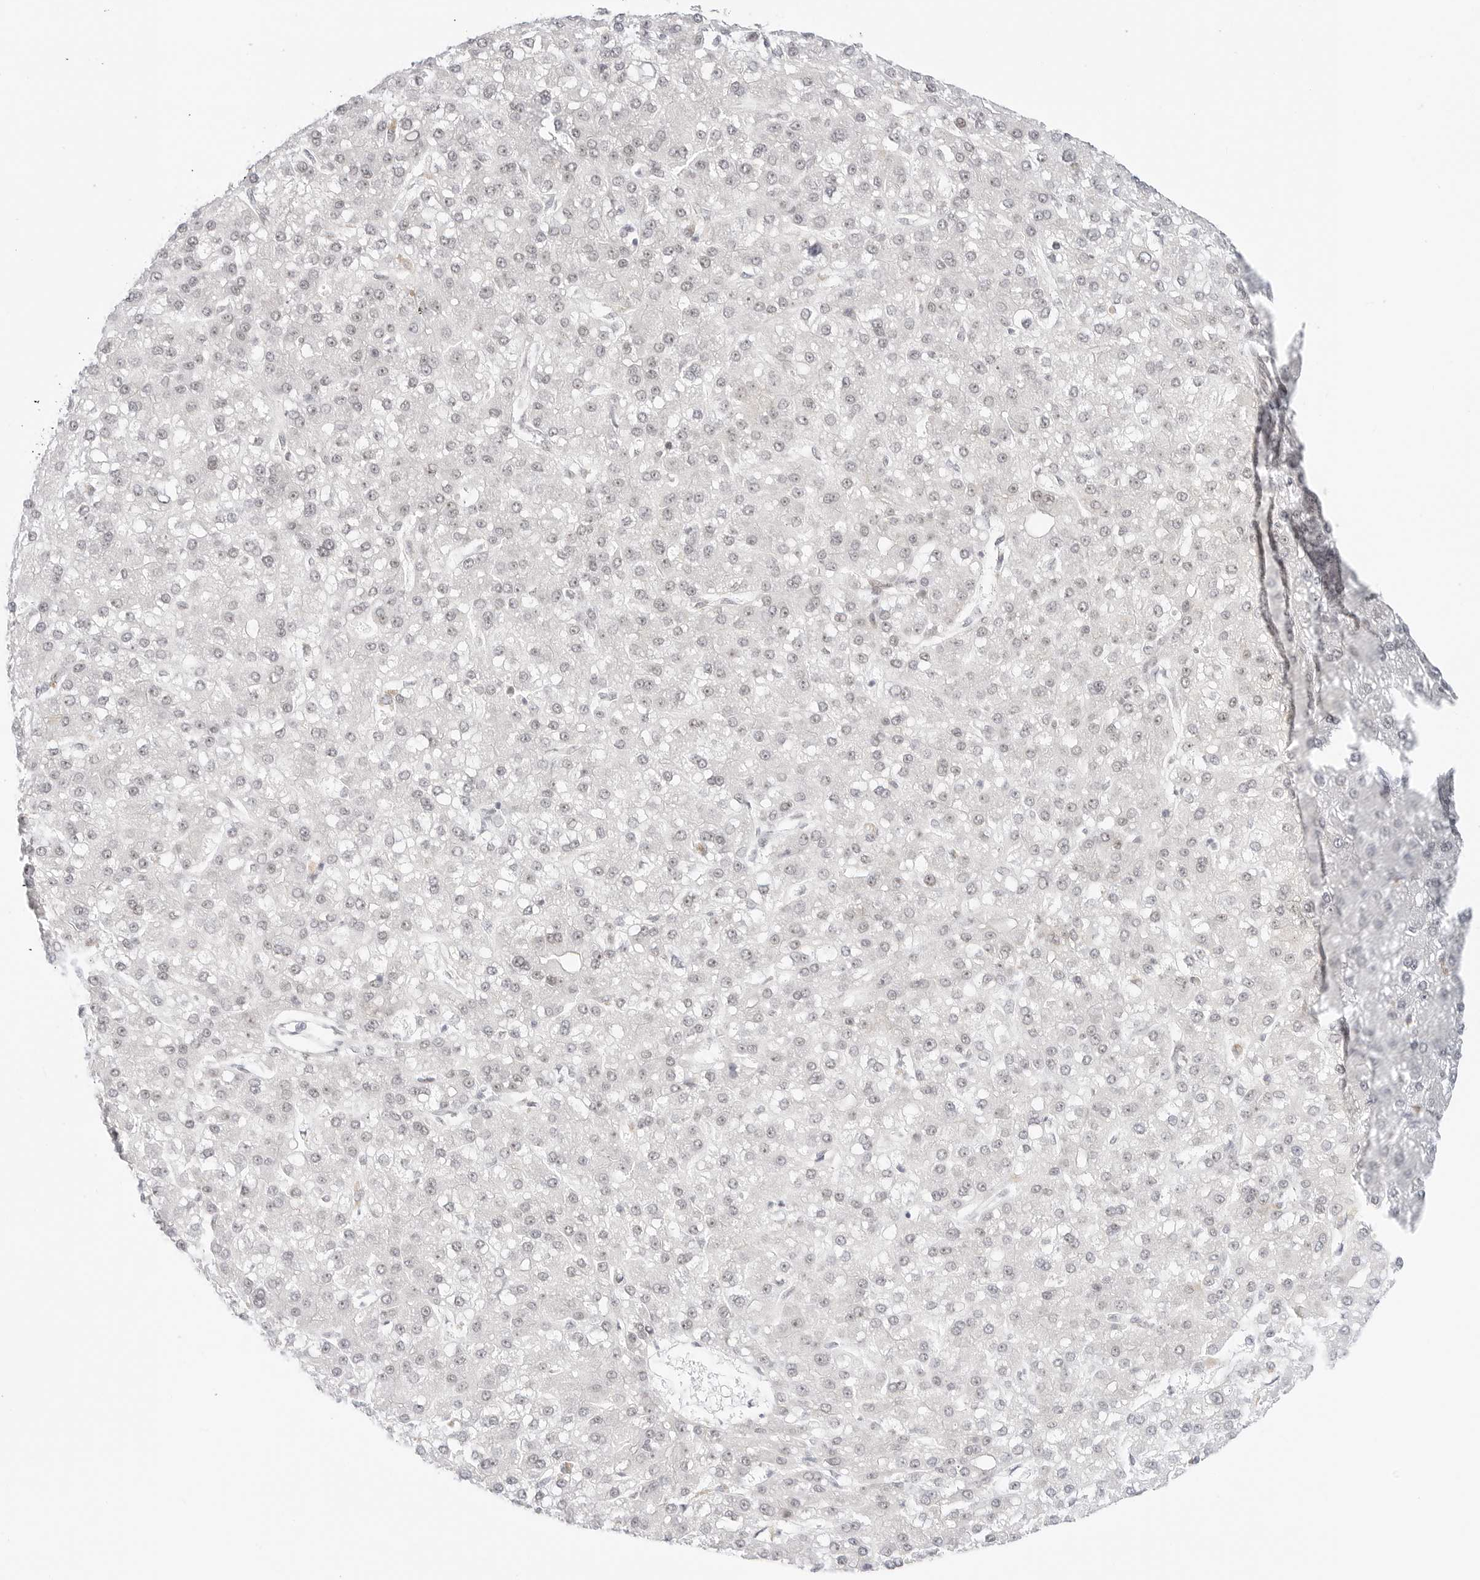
{"staining": {"intensity": "weak", "quantity": "<25%", "location": "nuclear"}, "tissue": "liver cancer", "cell_type": "Tumor cells", "image_type": "cancer", "snomed": [{"axis": "morphology", "description": "Carcinoma, Hepatocellular, NOS"}, {"axis": "topography", "description": "Liver"}], "caption": "DAB immunohistochemical staining of liver cancer (hepatocellular carcinoma) demonstrates no significant expression in tumor cells.", "gene": "HIPK3", "patient": {"sex": "male", "age": 67}}